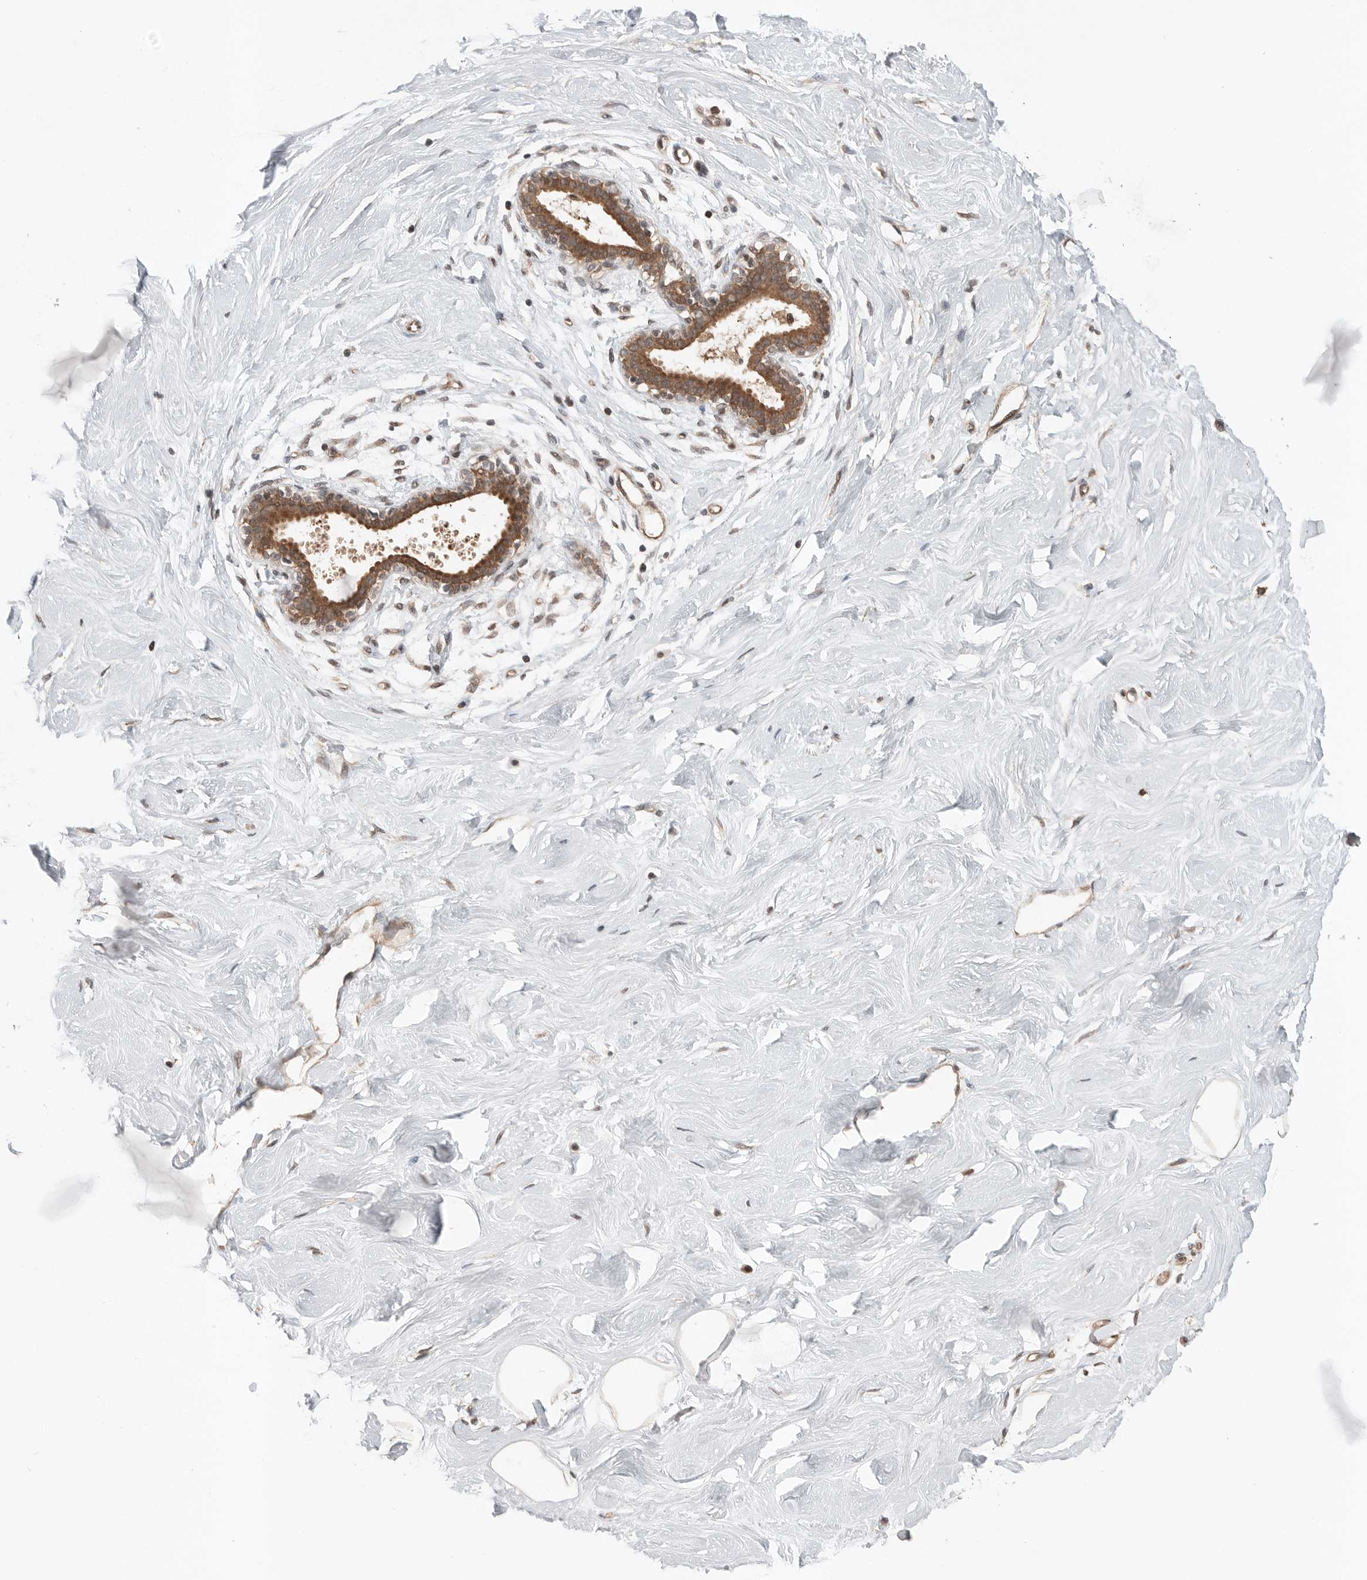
{"staining": {"intensity": "moderate", "quantity": ">75%", "location": "cytoplasmic/membranous"}, "tissue": "breast", "cell_type": "Adipocytes", "image_type": "normal", "snomed": [{"axis": "morphology", "description": "Normal tissue, NOS"}, {"axis": "topography", "description": "Breast"}], "caption": "Immunohistochemical staining of benign human breast displays moderate cytoplasmic/membranous protein expression in approximately >75% of adipocytes.", "gene": "PEAK1", "patient": {"sex": "female", "age": 23}}